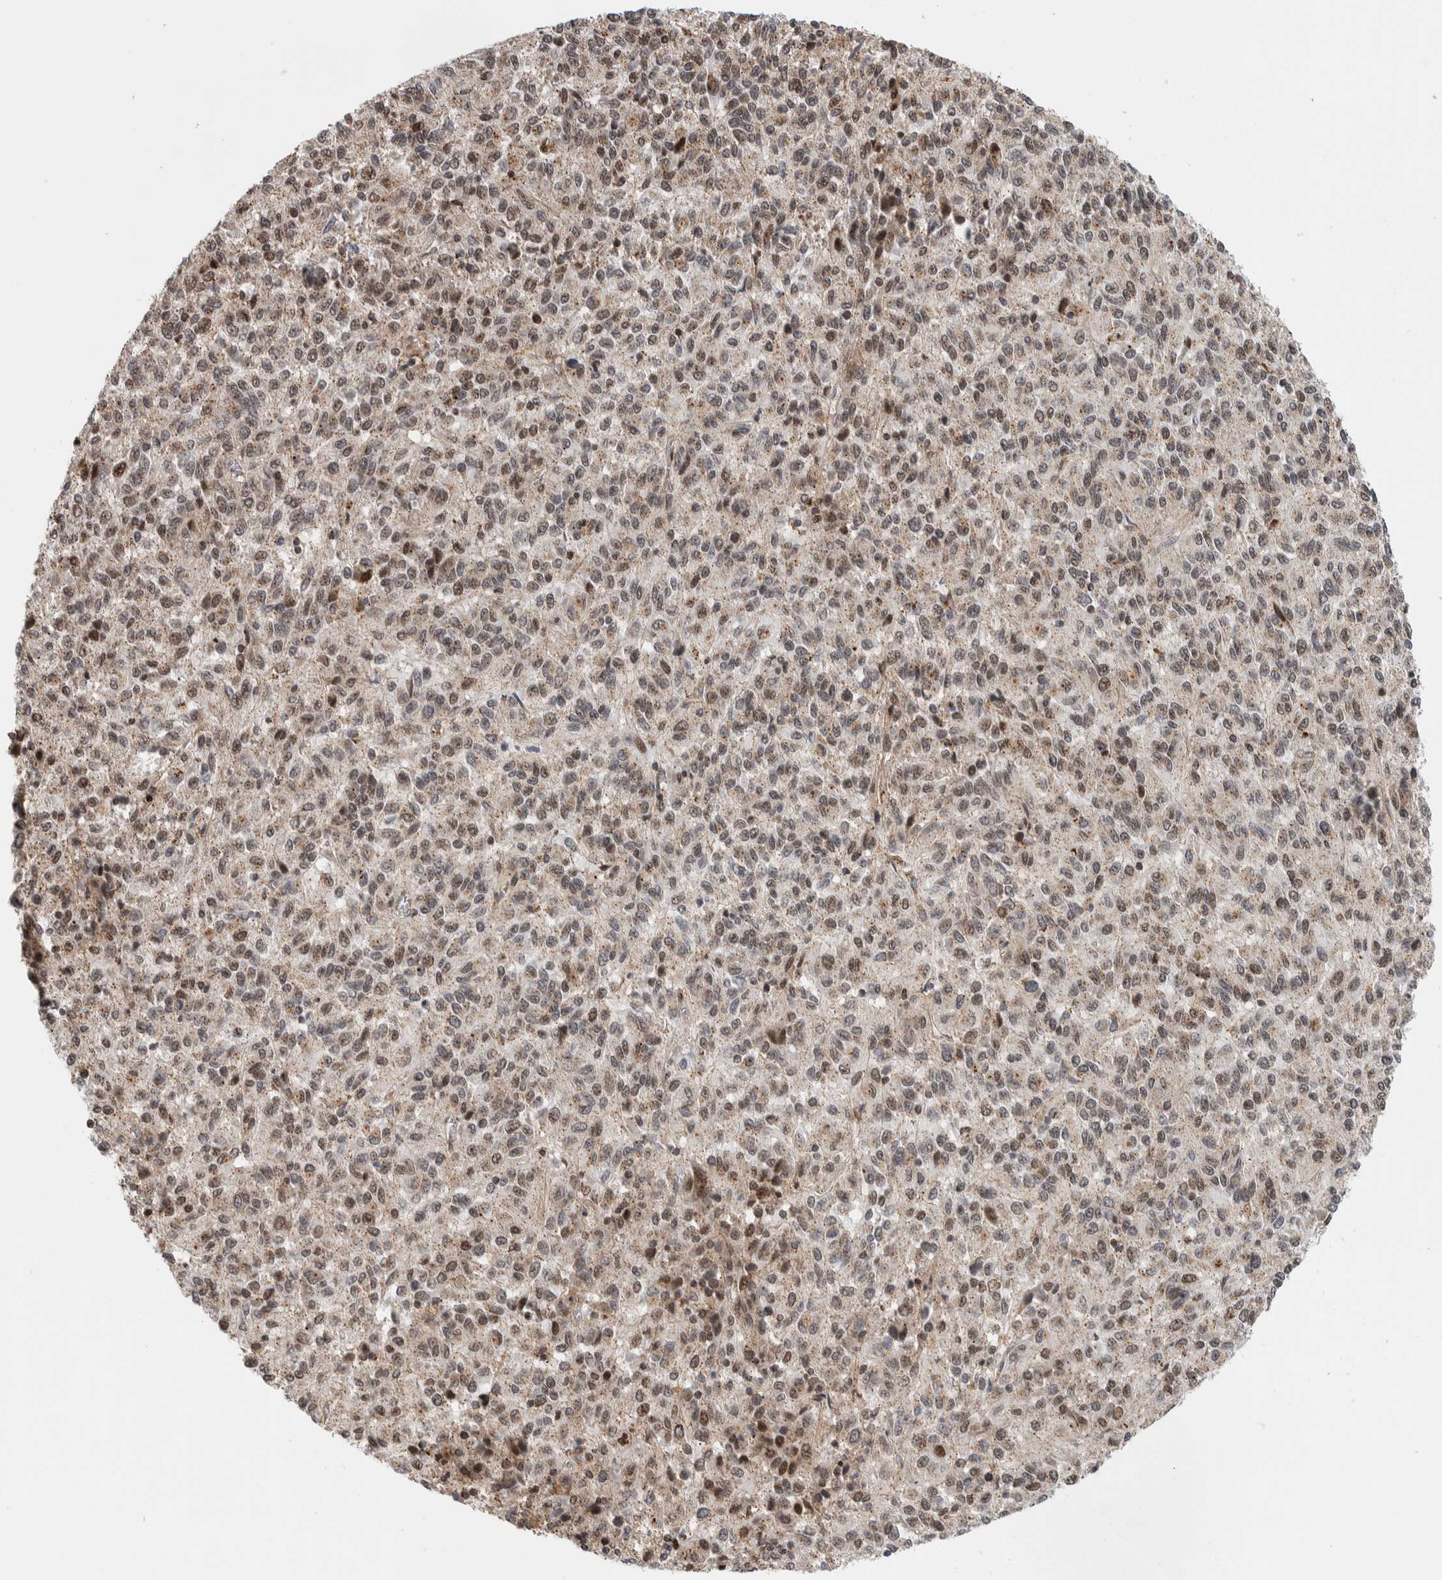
{"staining": {"intensity": "weak", "quantity": ">75%", "location": "cytoplasmic/membranous,nuclear"}, "tissue": "melanoma", "cell_type": "Tumor cells", "image_type": "cancer", "snomed": [{"axis": "morphology", "description": "Malignant melanoma, Metastatic site"}, {"axis": "topography", "description": "Lung"}], "caption": "The histopathology image shows immunohistochemical staining of melanoma. There is weak cytoplasmic/membranous and nuclear positivity is identified in approximately >75% of tumor cells.", "gene": "MSL1", "patient": {"sex": "male", "age": 64}}